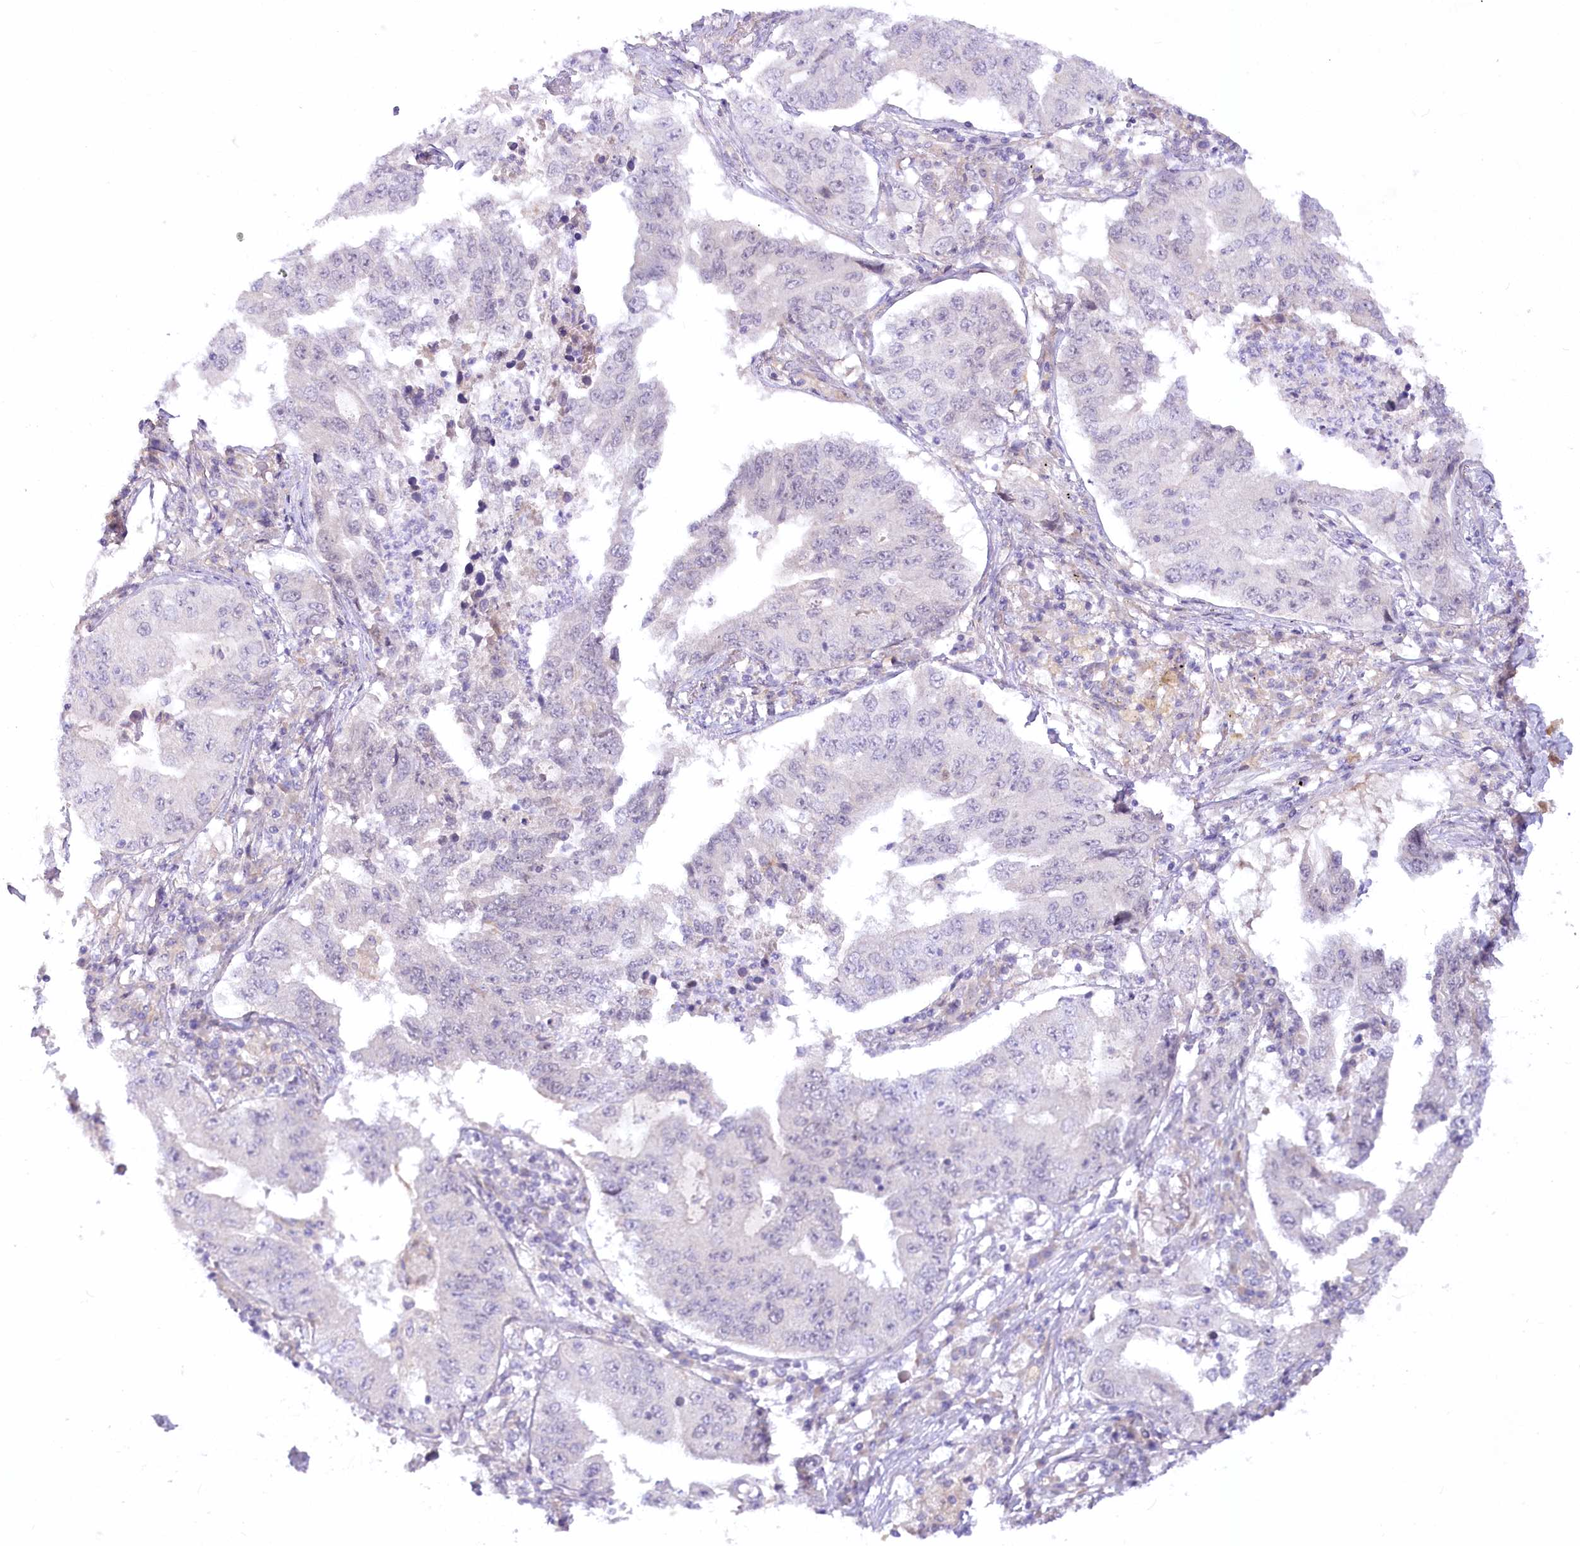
{"staining": {"intensity": "negative", "quantity": "none", "location": "none"}, "tissue": "lung cancer", "cell_type": "Tumor cells", "image_type": "cancer", "snomed": [{"axis": "morphology", "description": "Adenocarcinoma, NOS"}, {"axis": "topography", "description": "Lung"}], "caption": "This is a image of immunohistochemistry (IHC) staining of lung cancer (adenocarcinoma), which shows no staining in tumor cells.", "gene": "EFHC2", "patient": {"sex": "female", "age": 51}}